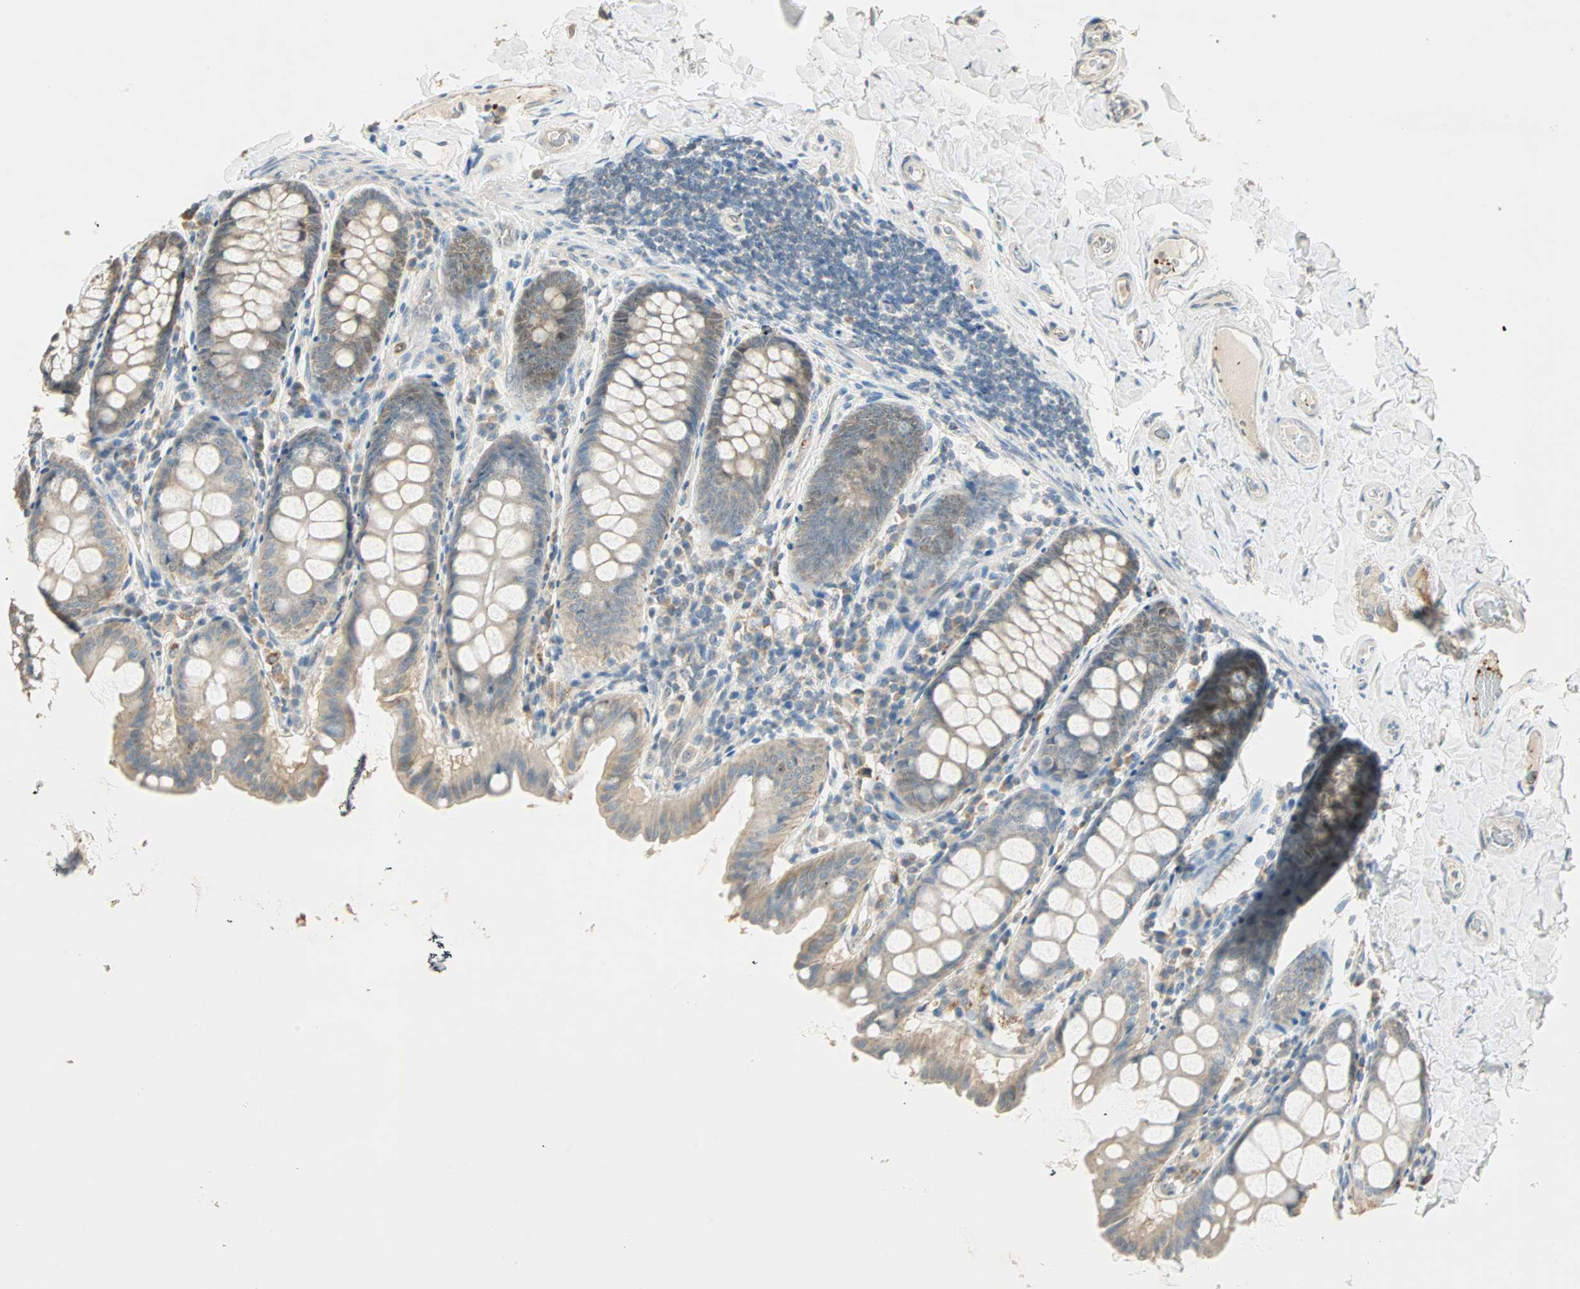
{"staining": {"intensity": "negative", "quantity": "none", "location": "none"}, "tissue": "colon", "cell_type": "Endothelial cells", "image_type": "normal", "snomed": [{"axis": "morphology", "description": "Normal tissue, NOS"}, {"axis": "topography", "description": "Colon"}], "caption": "Immunohistochemical staining of unremarkable human colon demonstrates no significant expression in endothelial cells. (Brightfield microscopy of DAB immunohistochemistry at high magnification).", "gene": "RAD18", "patient": {"sex": "female", "age": 61}}